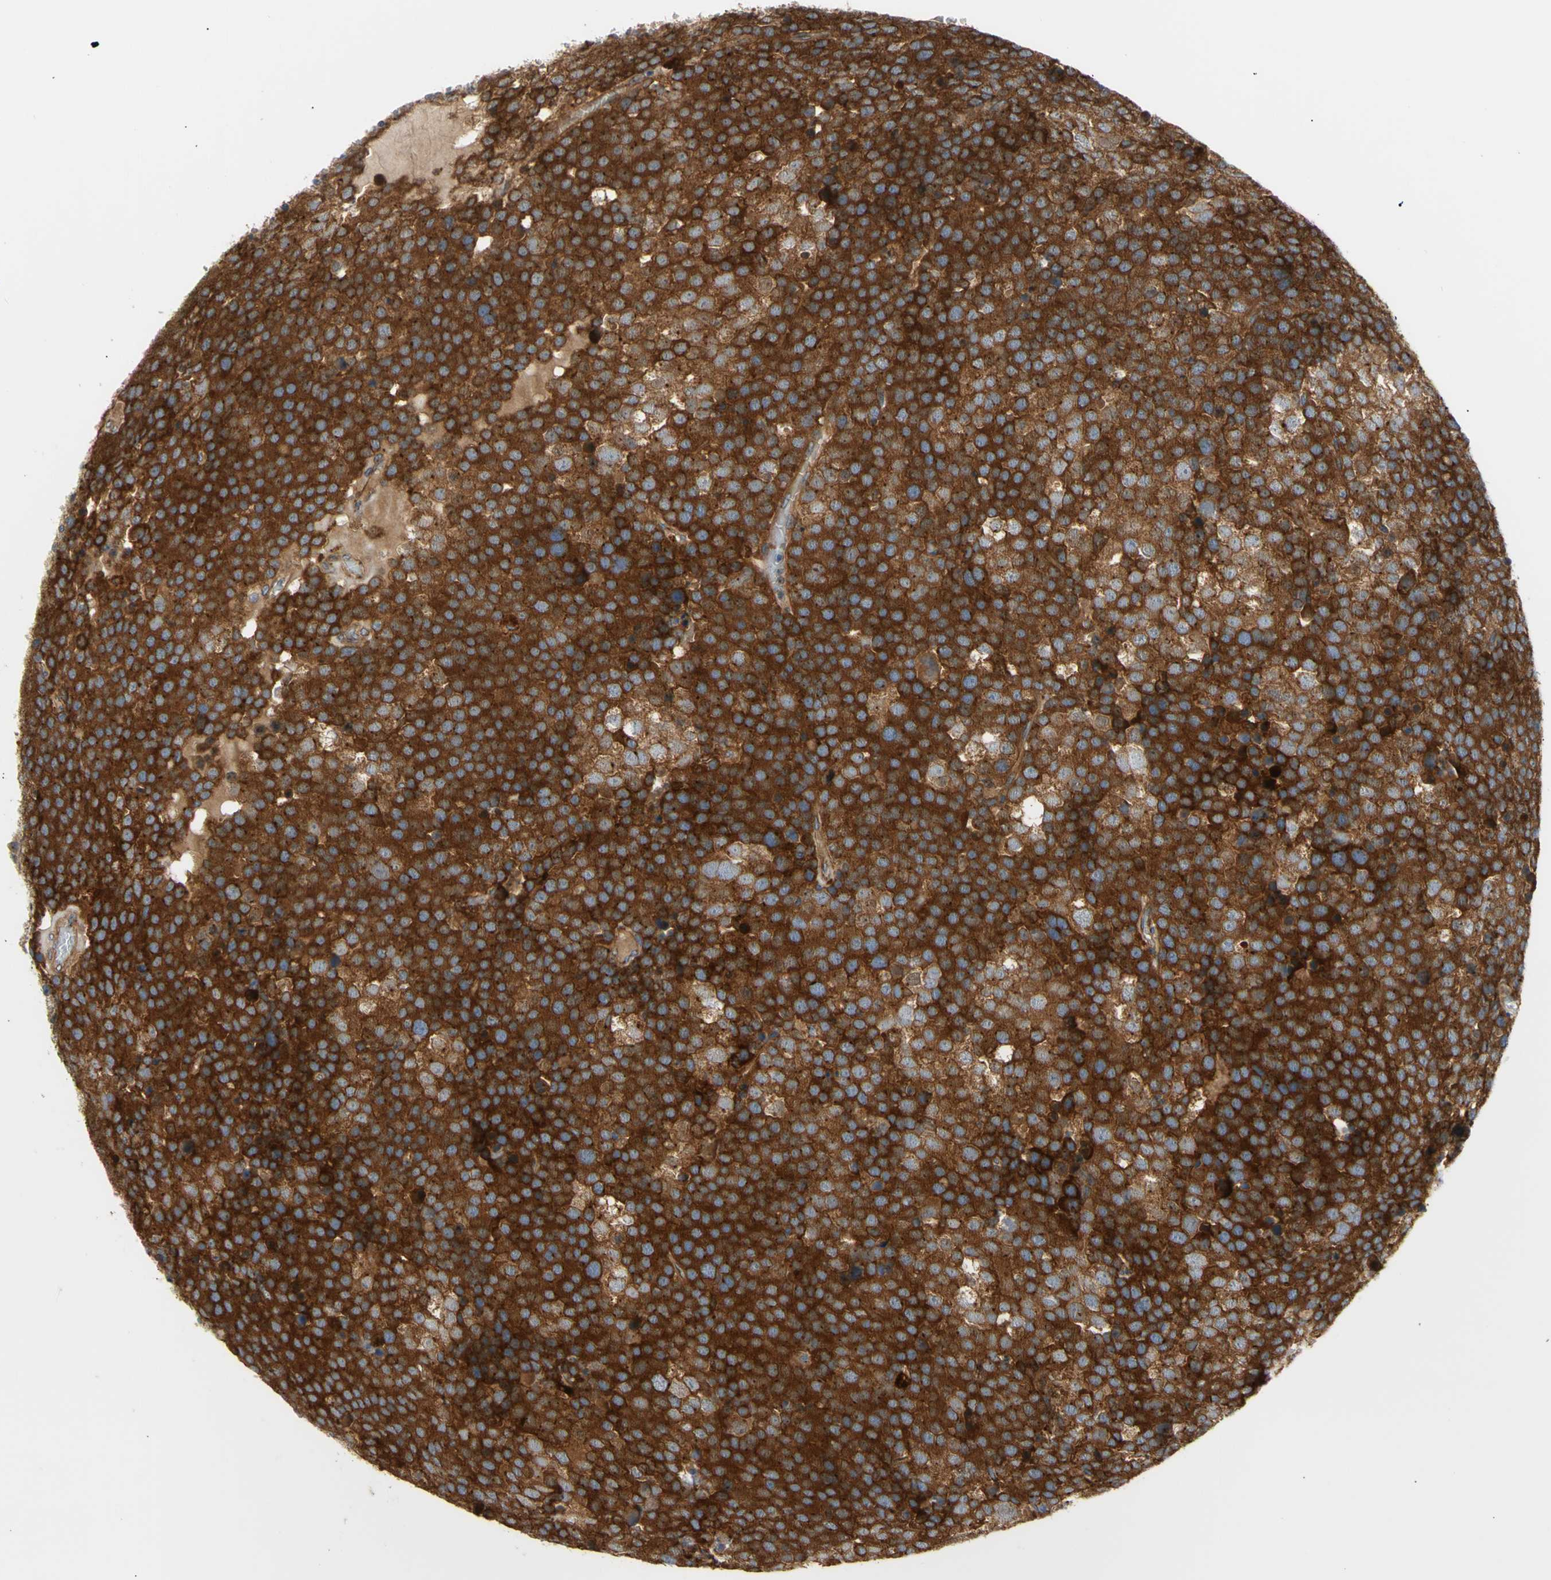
{"staining": {"intensity": "strong", "quantity": ">75%", "location": "cytoplasmic/membranous"}, "tissue": "testis cancer", "cell_type": "Tumor cells", "image_type": "cancer", "snomed": [{"axis": "morphology", "description": "Seminoma, NOS"}, {"axis": "topography", "description": "Testis"}], "caption": "Immunohistochemistry of human testis cancer (seminoma) shows high levels of strong cytoplasmic/membranous positivity in approximately >75% of tumor cells.", "gene": "TUBG2", "patient": {"sex": "male", "age": 71}}